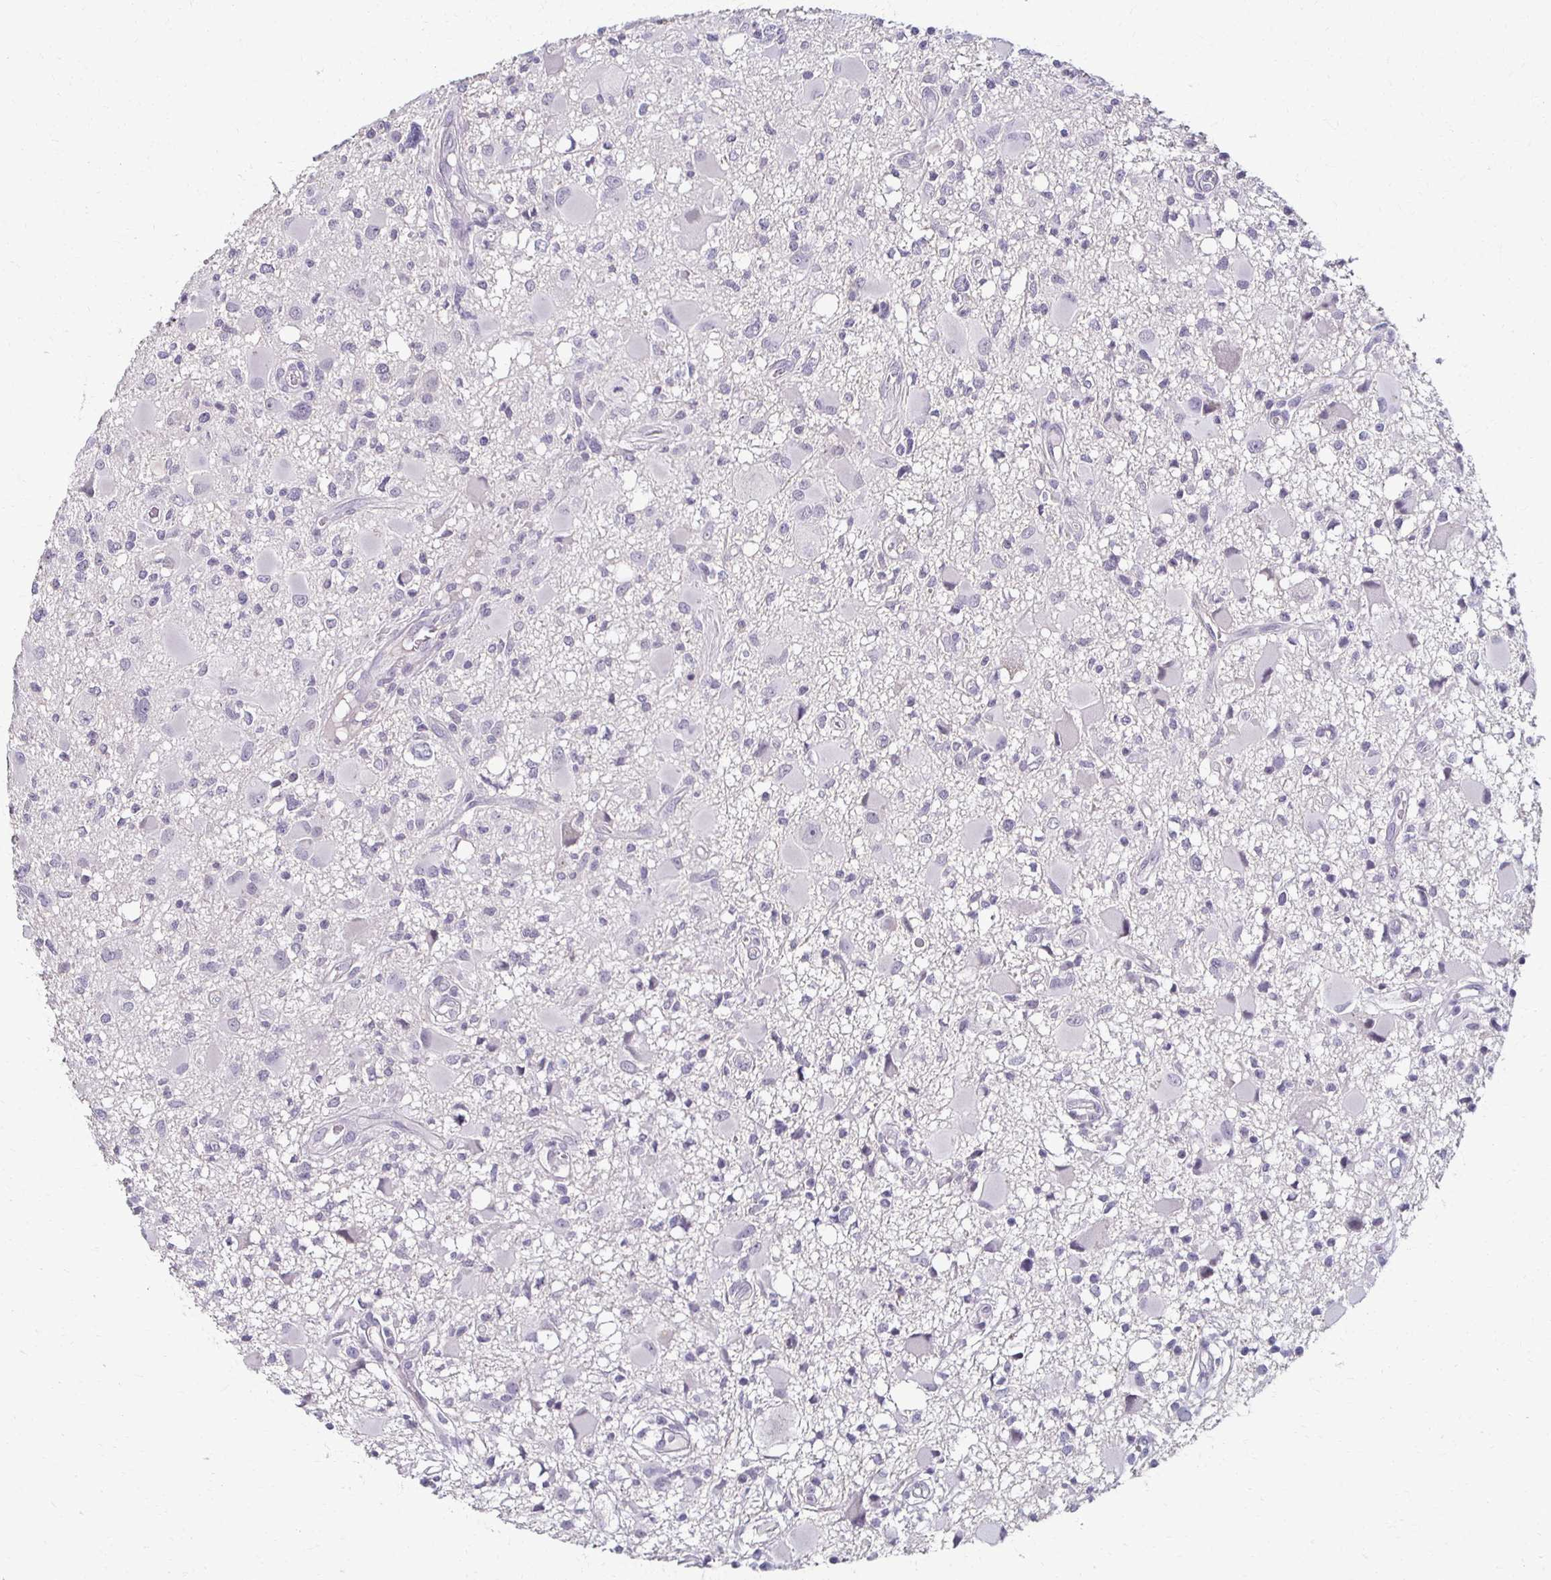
{"staining": {"intensity": "negative", "quantity": "none", "location": "none"}, "tissue": "glioma", "cell_type": "Tumor cells", "image_type": "cancer", "snomed": [{"axis": "morphology", "description": "Glioma, malignant, High grade"}, {"axis": "topography", "description": "Brain"}], "caption": "Immunohistochemical staining of glioma demonstrates no significant staining in tumor cells.", "gene": "FOXO4", "patient": {"sex": "male", "age": 54}}